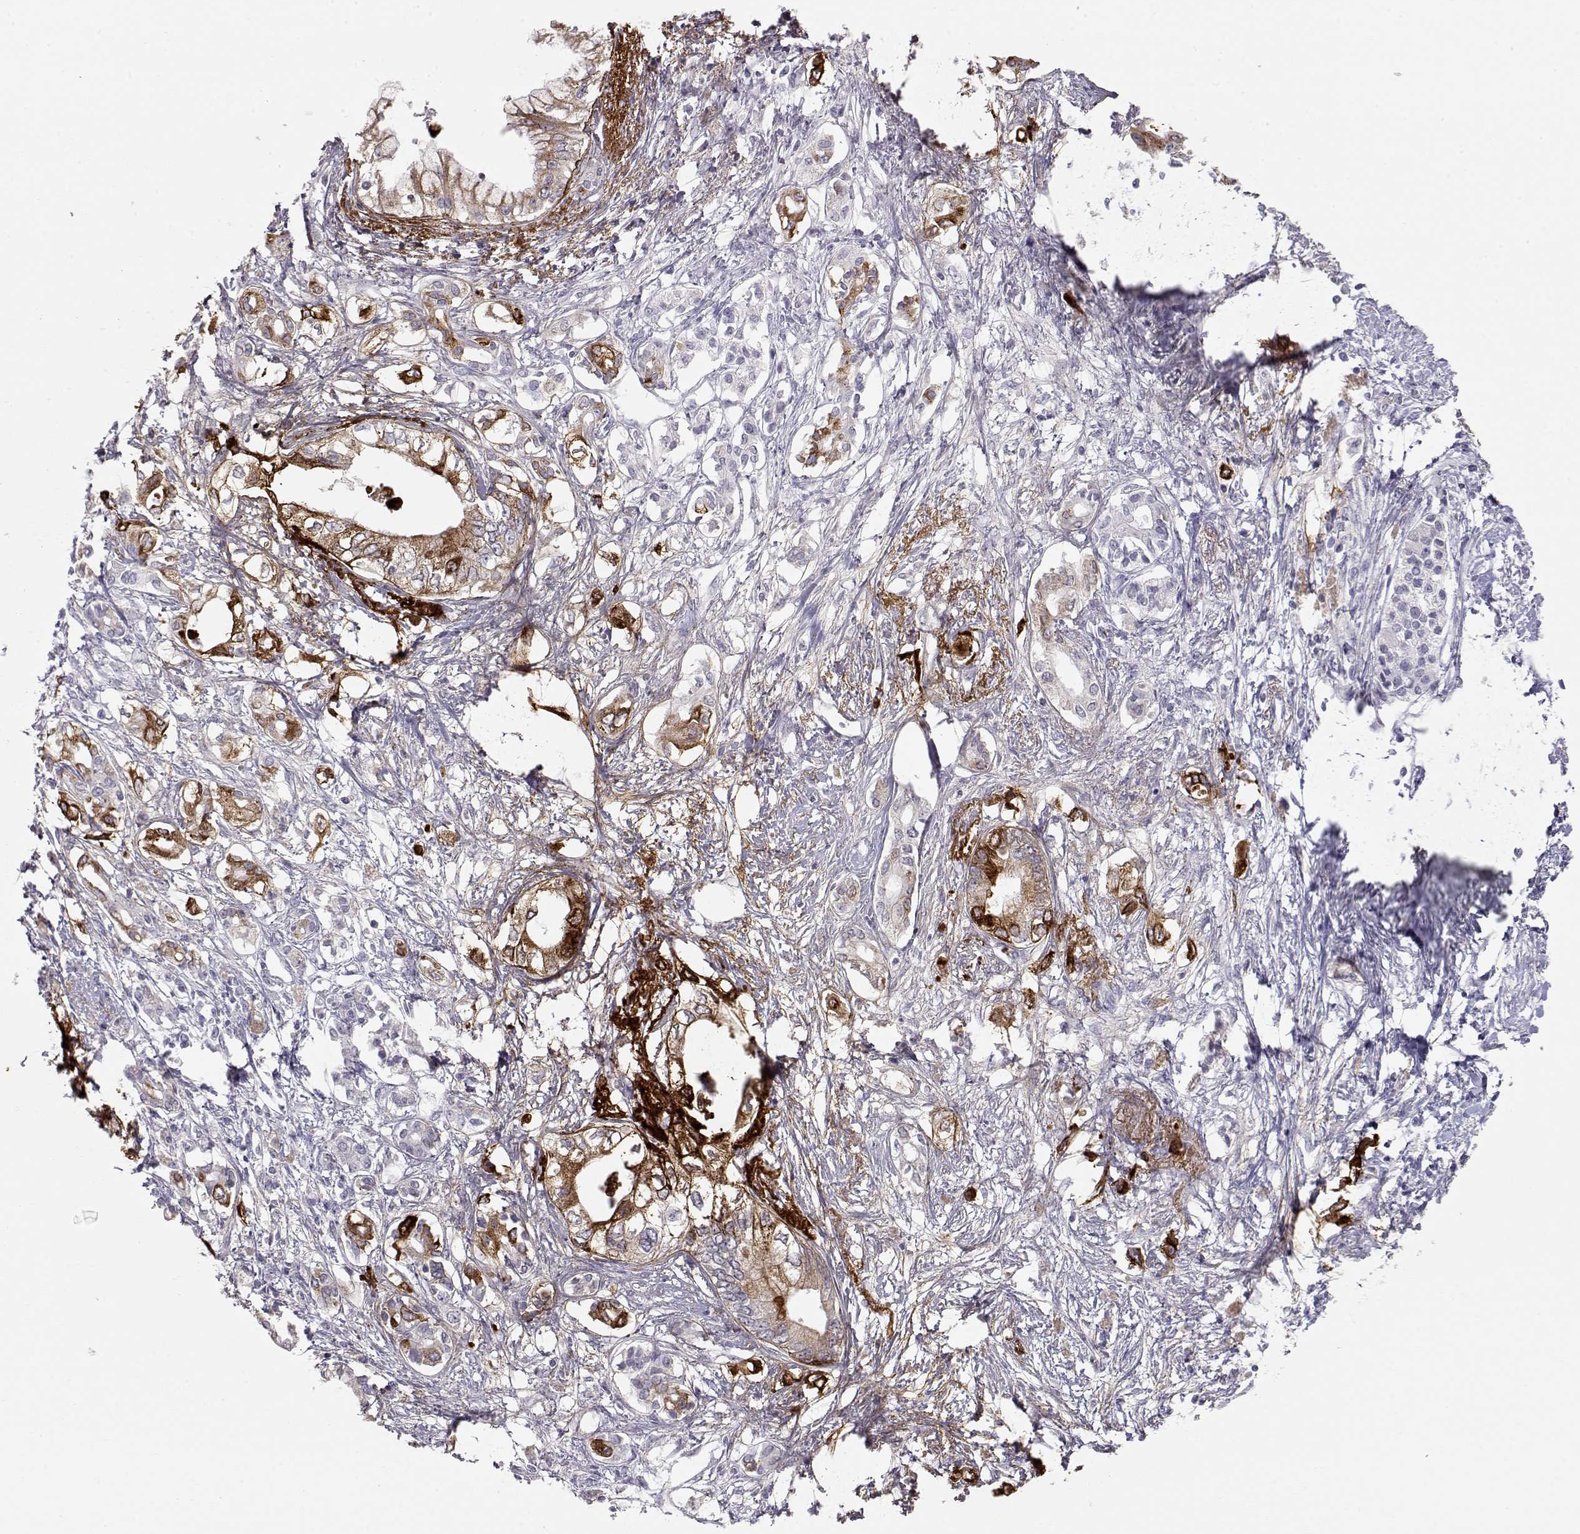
{"staining": {"intensity": "strong", "quantity": "<25%", "location": "cytoplasmic/membranous"}, "tissue": "pancreatic cancer", "cell_type": "Tumor cells", "image_type": "cancer", "snomed": [{"axis": "morphology", "description": "Adenocarcinoma, NOS"}, {"axis": "topography", "description": "Pancreas"}], "caption": "Immunohistochemistry (IHC) staining of adenocarcinoma (pancreatic), which exhibits medium levels of strong cytoplasmic/membranous positivity in about <25% of tumor cells indicating strong cytoplasmic/membranous protein expression. The staining was performed using DAB (3,3'-diaminobenzidine) (brown) for protein detection and nuclei were counterstained in hematoxylin (blue).", "gene": "LAMB3", "patient": {"sex": "female", "age": 63}}